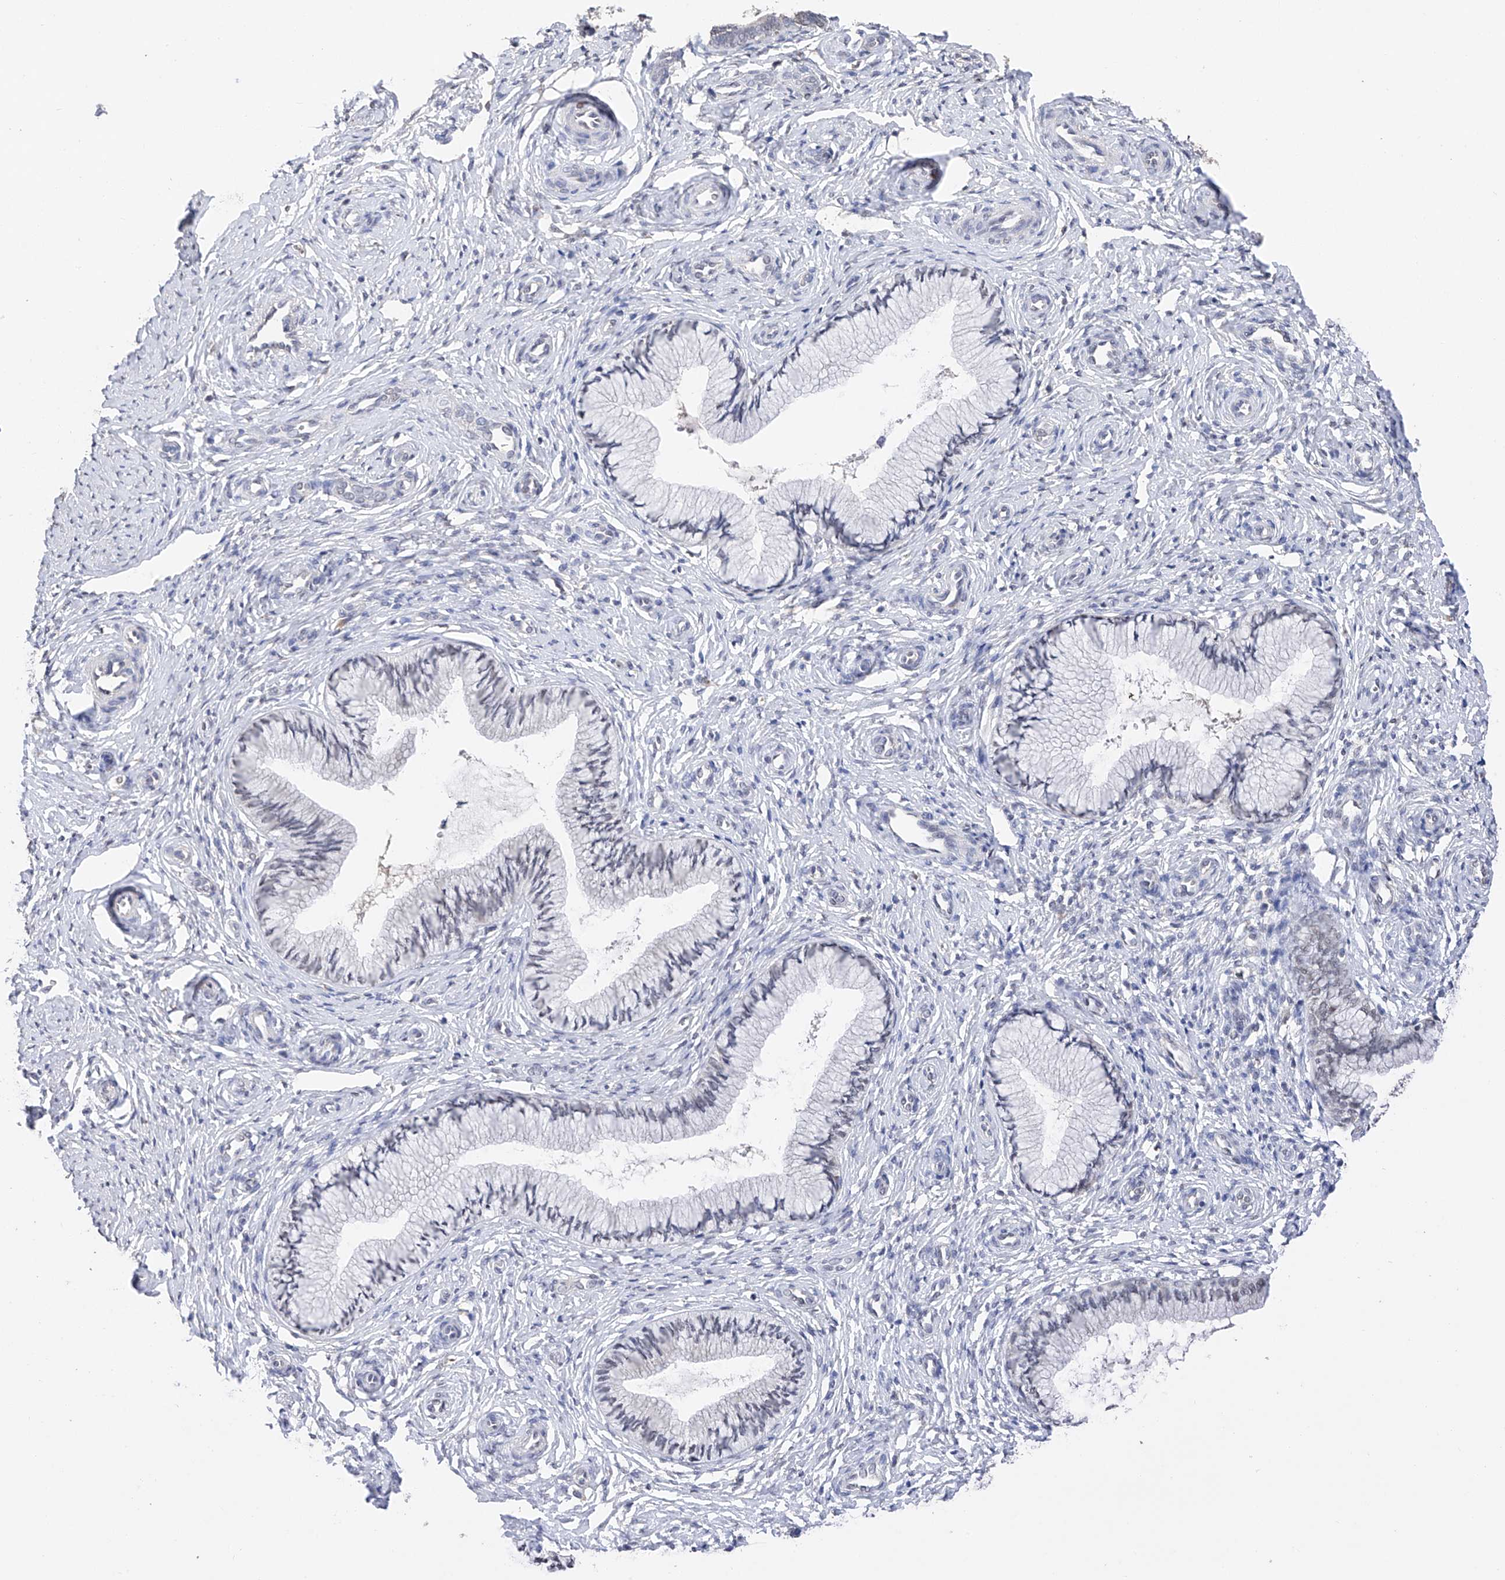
{"staining": {"intensity": "weak", "quantity": "<25%", "location": "nuclear"}, "tissue": "cervix", "cell_type": "Glandular cells", "image_type": "normal", "snomed": [{"axis": "morphology", "description": "Normal tissue, NOS"}, {"axis": "topography", "description": "Cervix"}], "caption": "Glandular cells are negative for brown protein staining in unremarkable cervix.", "gene": "DMAP1", "patient": {"sex": "female", "age": 27}}